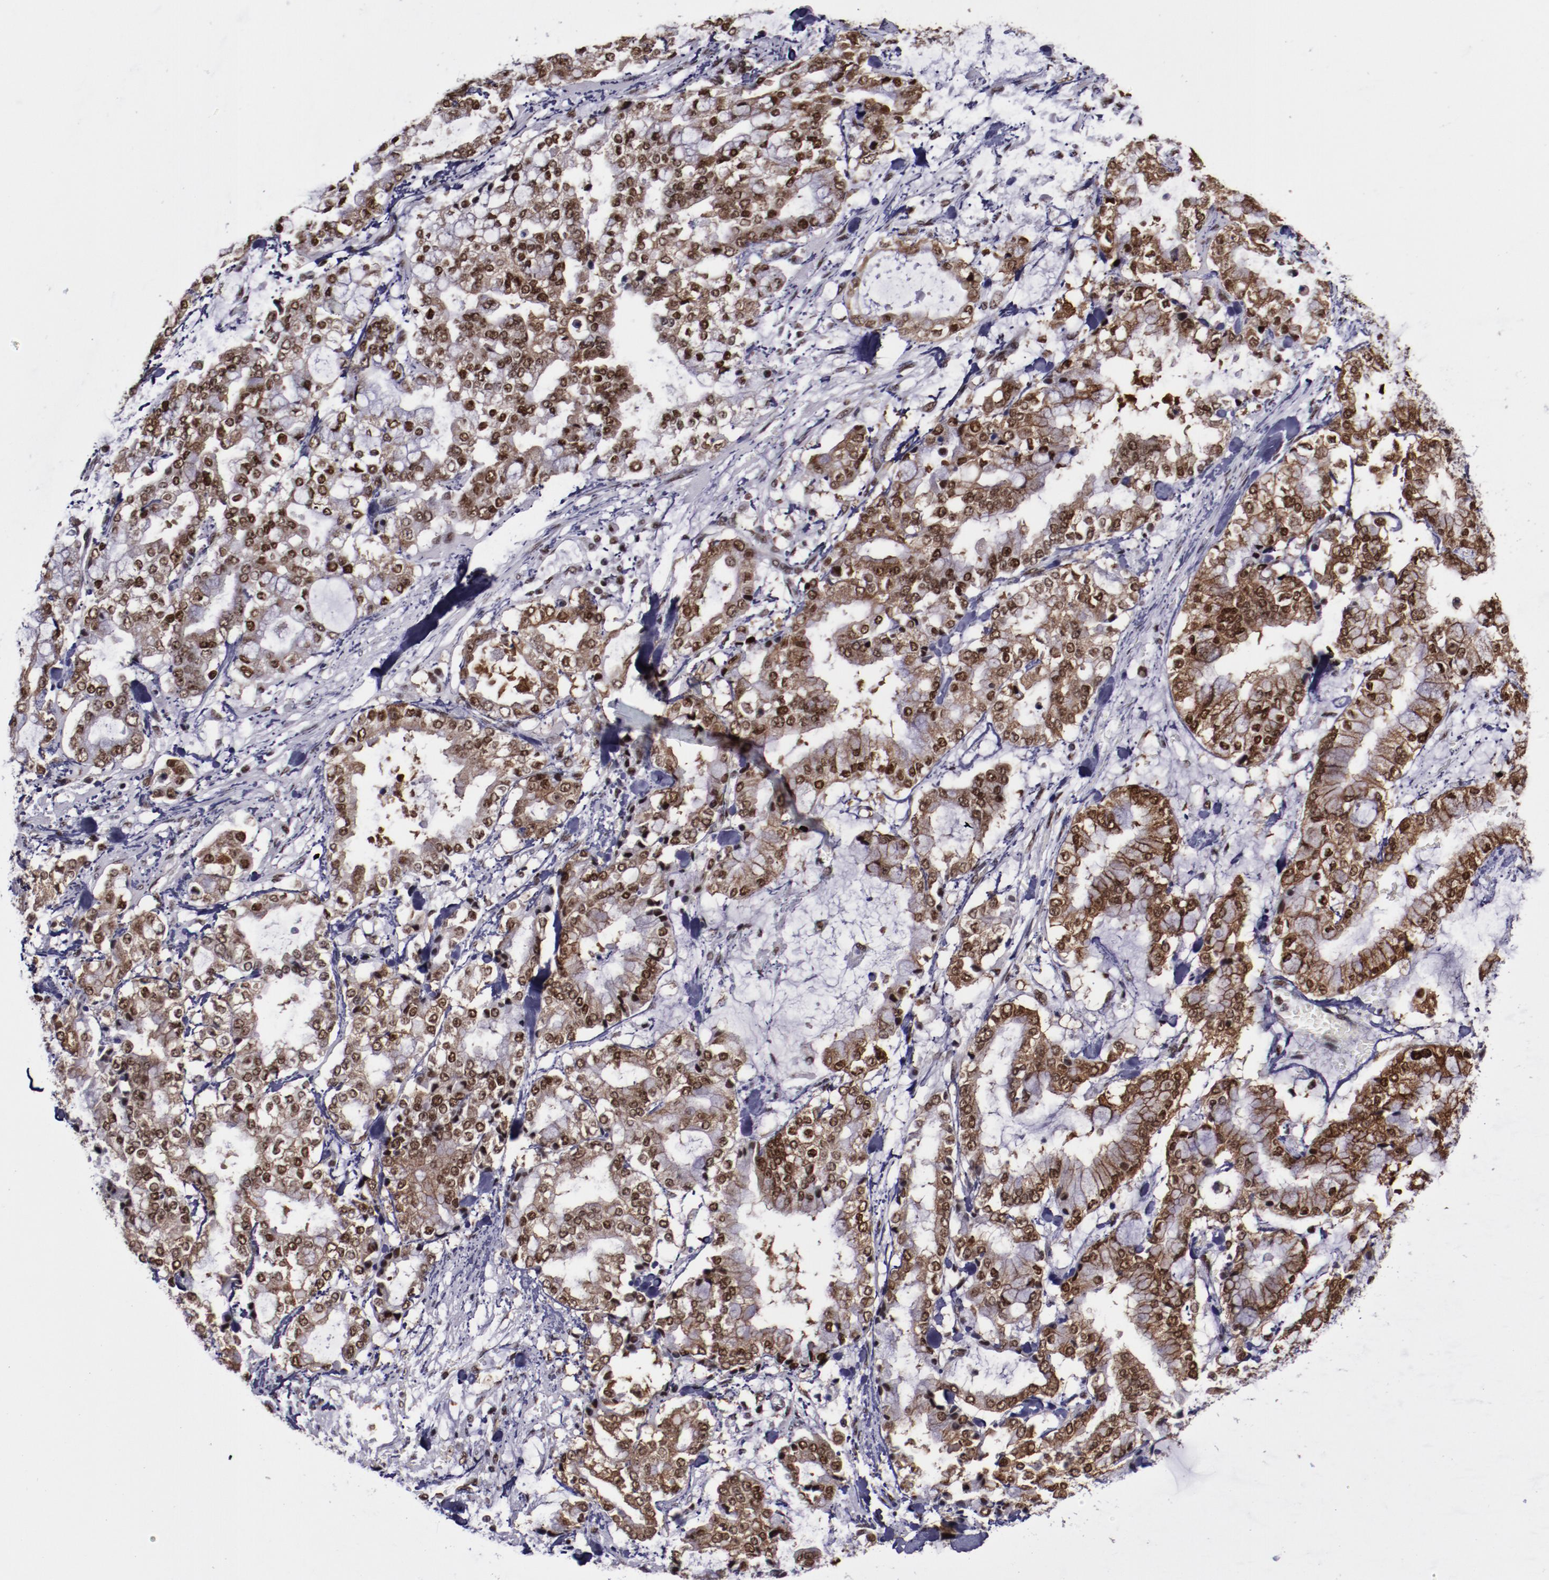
{"staining": {"intensity": "moderate", "quantity": ">75%", "location": "nuclear"}, "tissue": "stomach cancer", "cell_type": "Tumor cells", "image_type": "cancer", "snomed": [{"axis": "morphology", "description": "Normal tissue, NOS"}, {"axis": "morphology", "description": "Adenocarcinoma, NOS"}, {"axis": "topography", "description": "Stomach, upper"}, {"axis": "topography", "description": "Stomach"}], "caption": "Brown immunohistochemical staining in stomach adenocarcinoma reveals moderate nuclear staining in approximately >75% of tumor cells.", "gene": "ERH", "patient": {"sex": "male", "age": 76}}